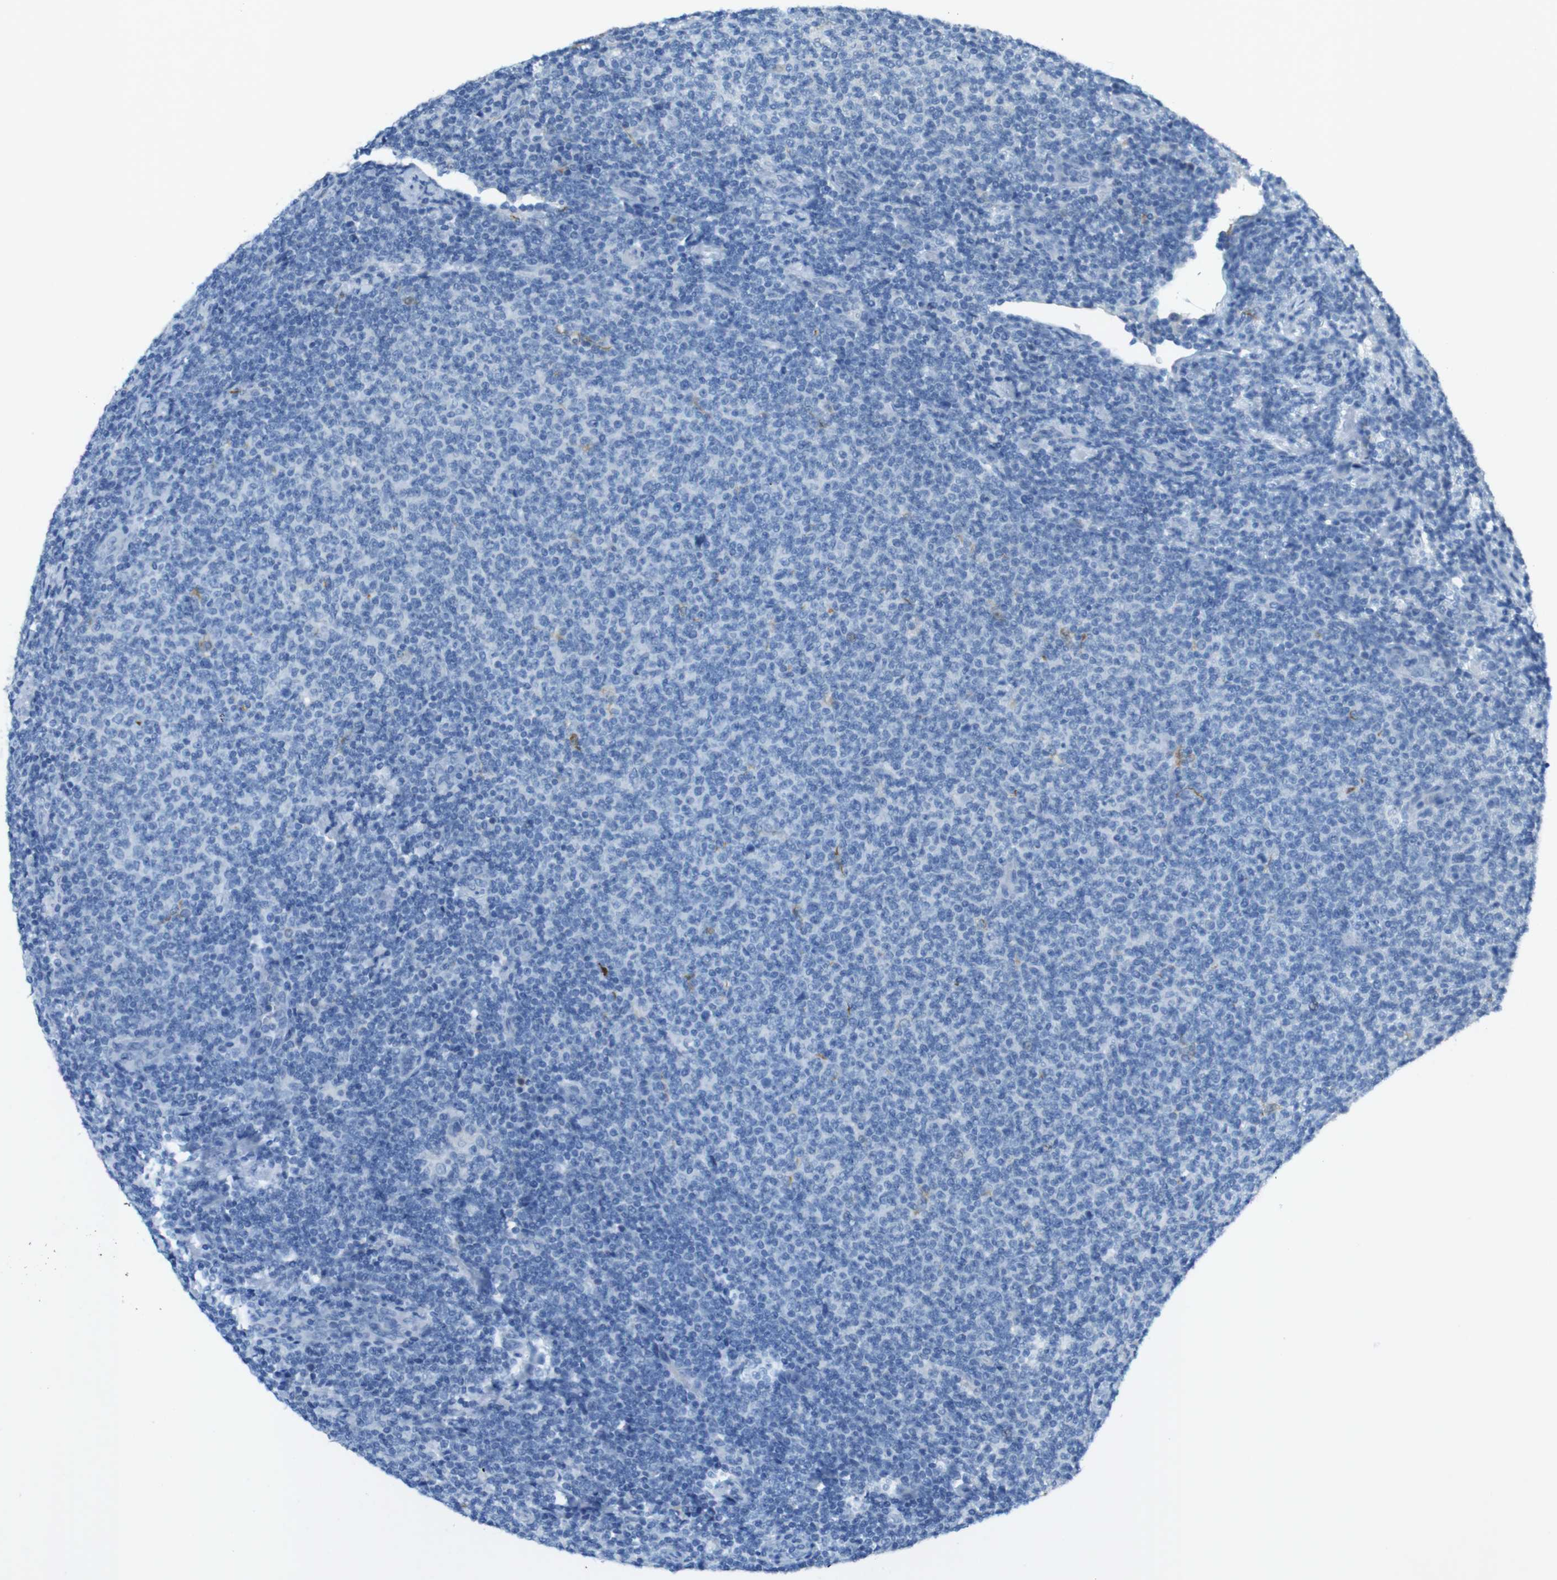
{"staining": {"intensity": "negative", "quantity": "none", "location": "none"}, "tissue": "lymphoma", "cell_type": "Tumor cells", "image_type": "cancer", "snomed": [{"axis": "morphology", "description": "Malignant lymphoma, non-Hodgkin's type, Low grade"}, {"axis": "topography", "description": "Lymph node"}], "caption": "This image is of malignant lymphoma, non-Hodgkin's type (low-grade) stained with immunohistochemistry (IHC) to label a protein in brown with the nuclei are counter-stained blue. There is no expression in tumor cells.", "gene": "CD320", "patient": {"sex": "male", "age": 66}}